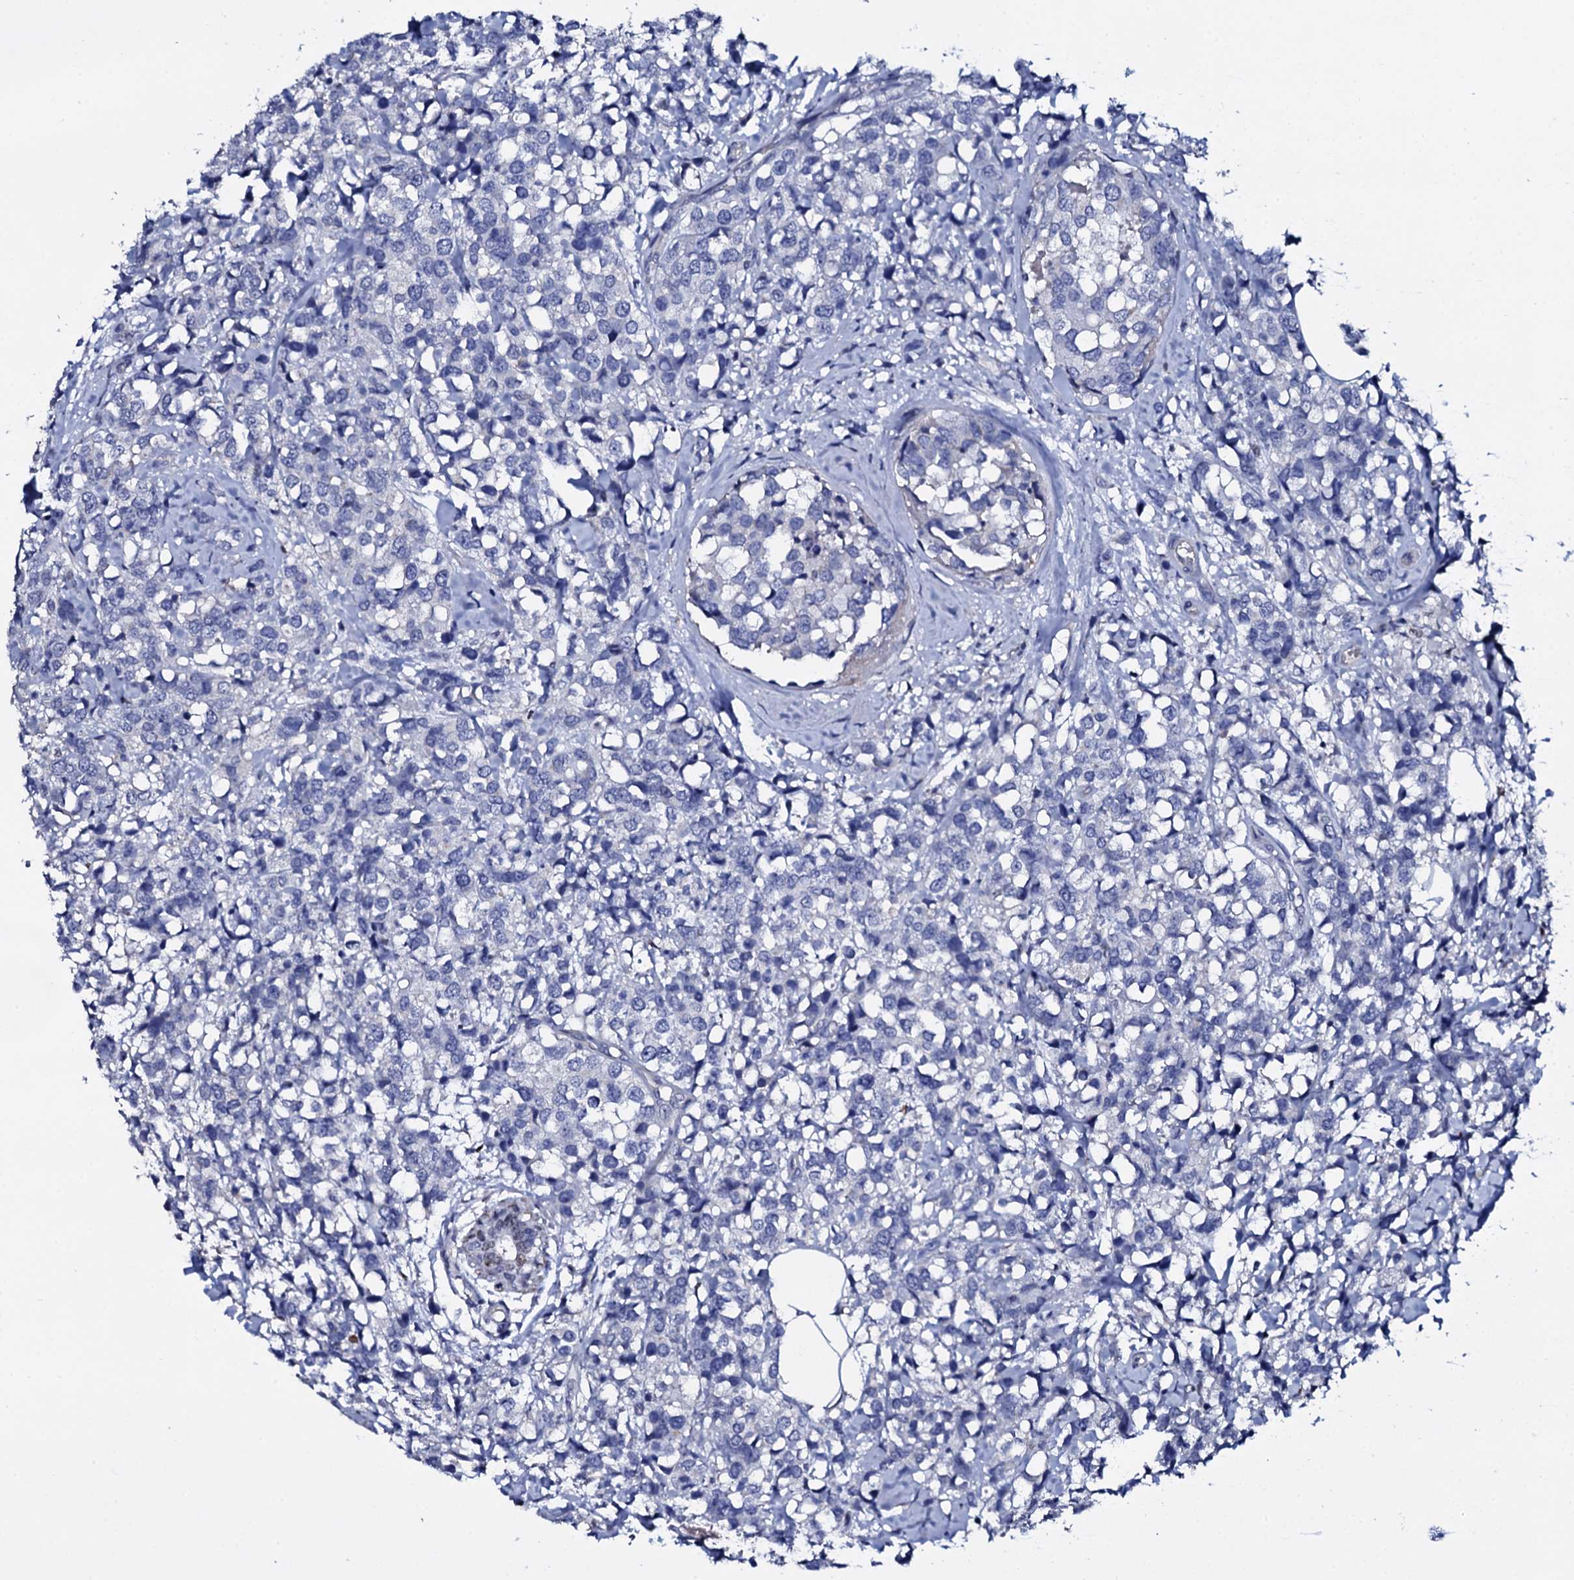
{"staining": {"intensity": "negative", "quantity": "none", "location": "none"}, "tissue": "breast cancer", "cell_type": "Tumor cells", "image_type": "cancer", "snomed": [{"axis": "morphology", "description": "Lobular carcinoma"}, {"axis": "topography", "description": "Breast"}], "caption": "The histopathology image demonstrates no staining of tumor cells in breast lobular carcinoma.", "gene": "NPM2", "patient": {"sex": "female", "age": 59}}